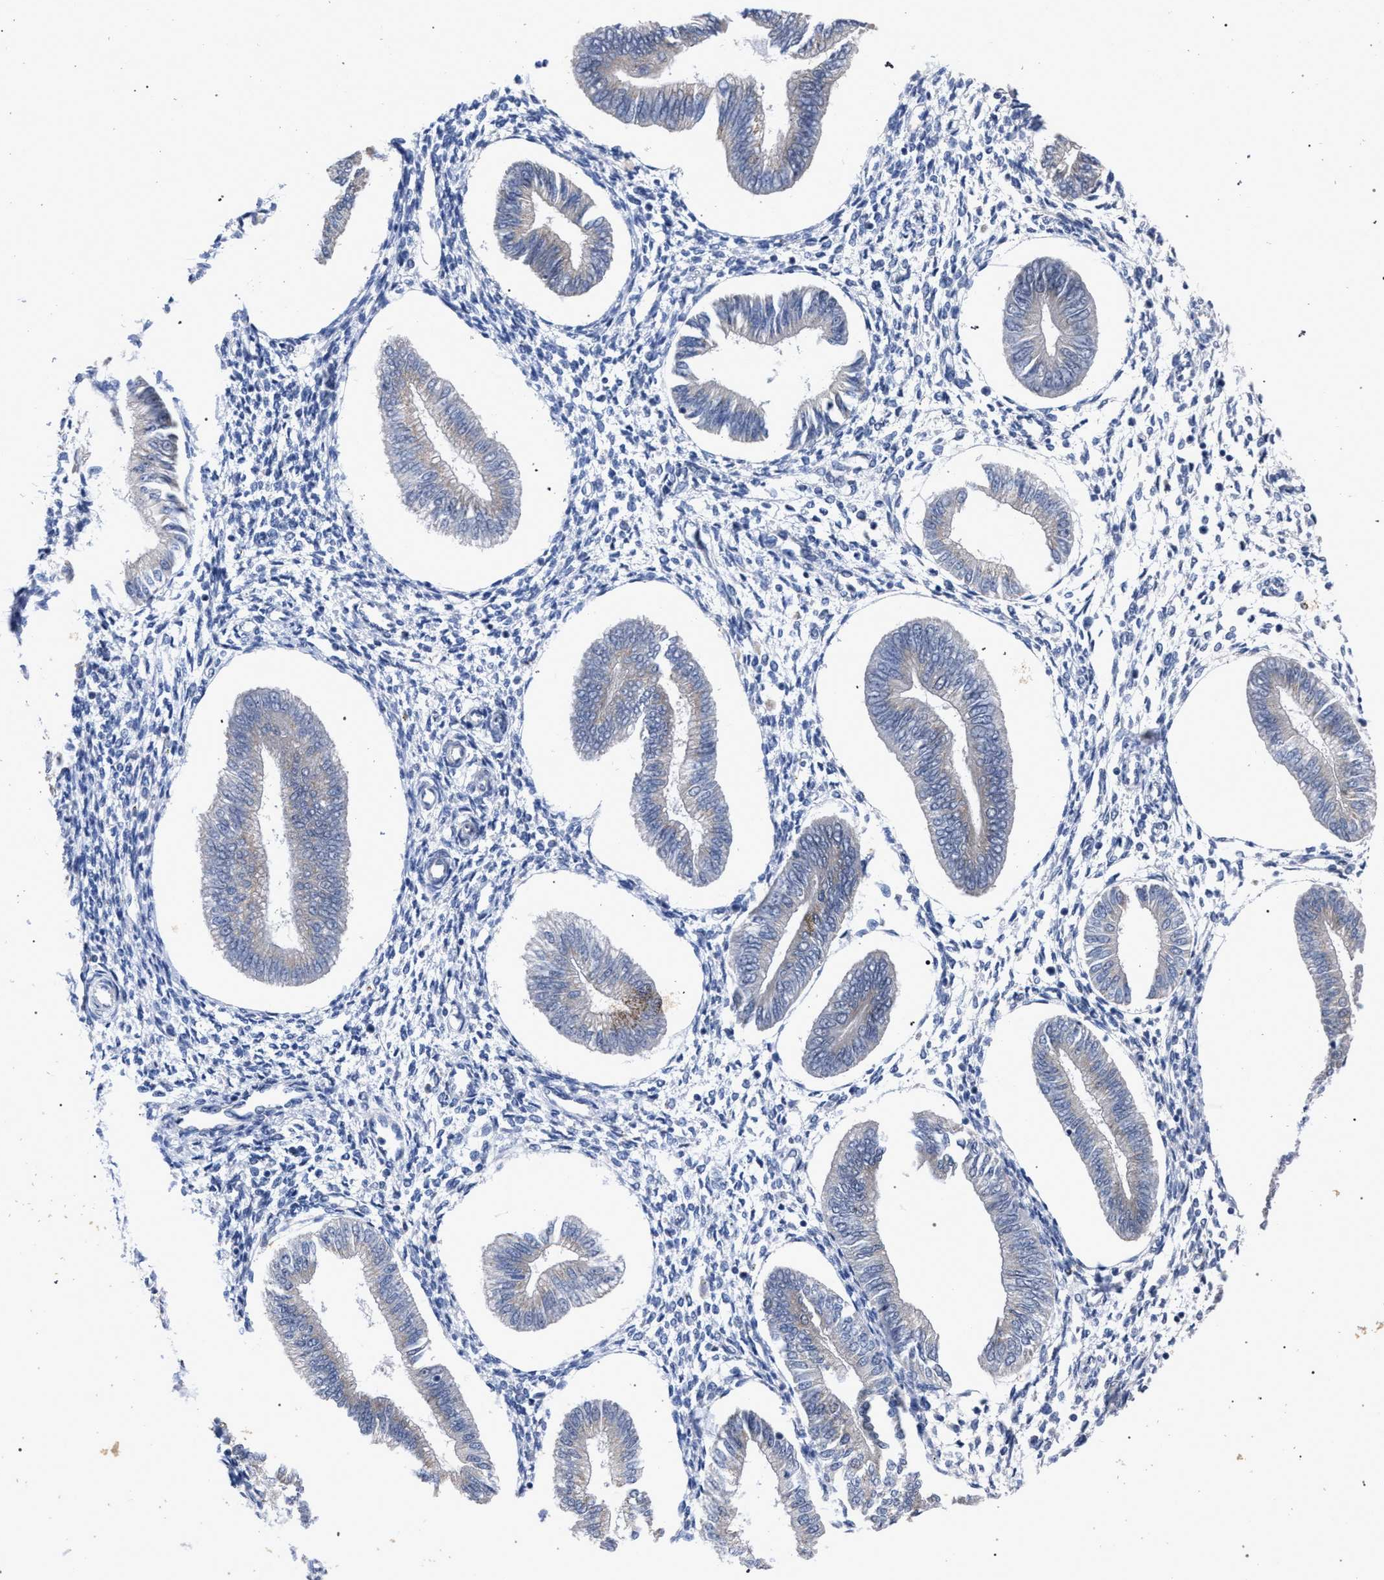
{"staining": {"intensity": "weak", "quantity": "<25%", "location": "cytoplasmic/membranous"}, "tissue": "endometrium", "cell_type": "Cells in endometrial stroma", "image_type": "normal", "snomed": [{"axis": "morphology", "description": "Normal tissue, NOS"}, {"axis": "topography", "description": "Endometrium"}], "caption": "High magnification brightfield microscopy of unremarkable endometrium stained with DAB (3,3'-diaminobenzidine) (brown) and counterstained with hematoxylin (blue): cells in endometrial stroma show no significant positivity.", "gene": "GOLGA2", "patient": {"sex": "female", "age": 50}}